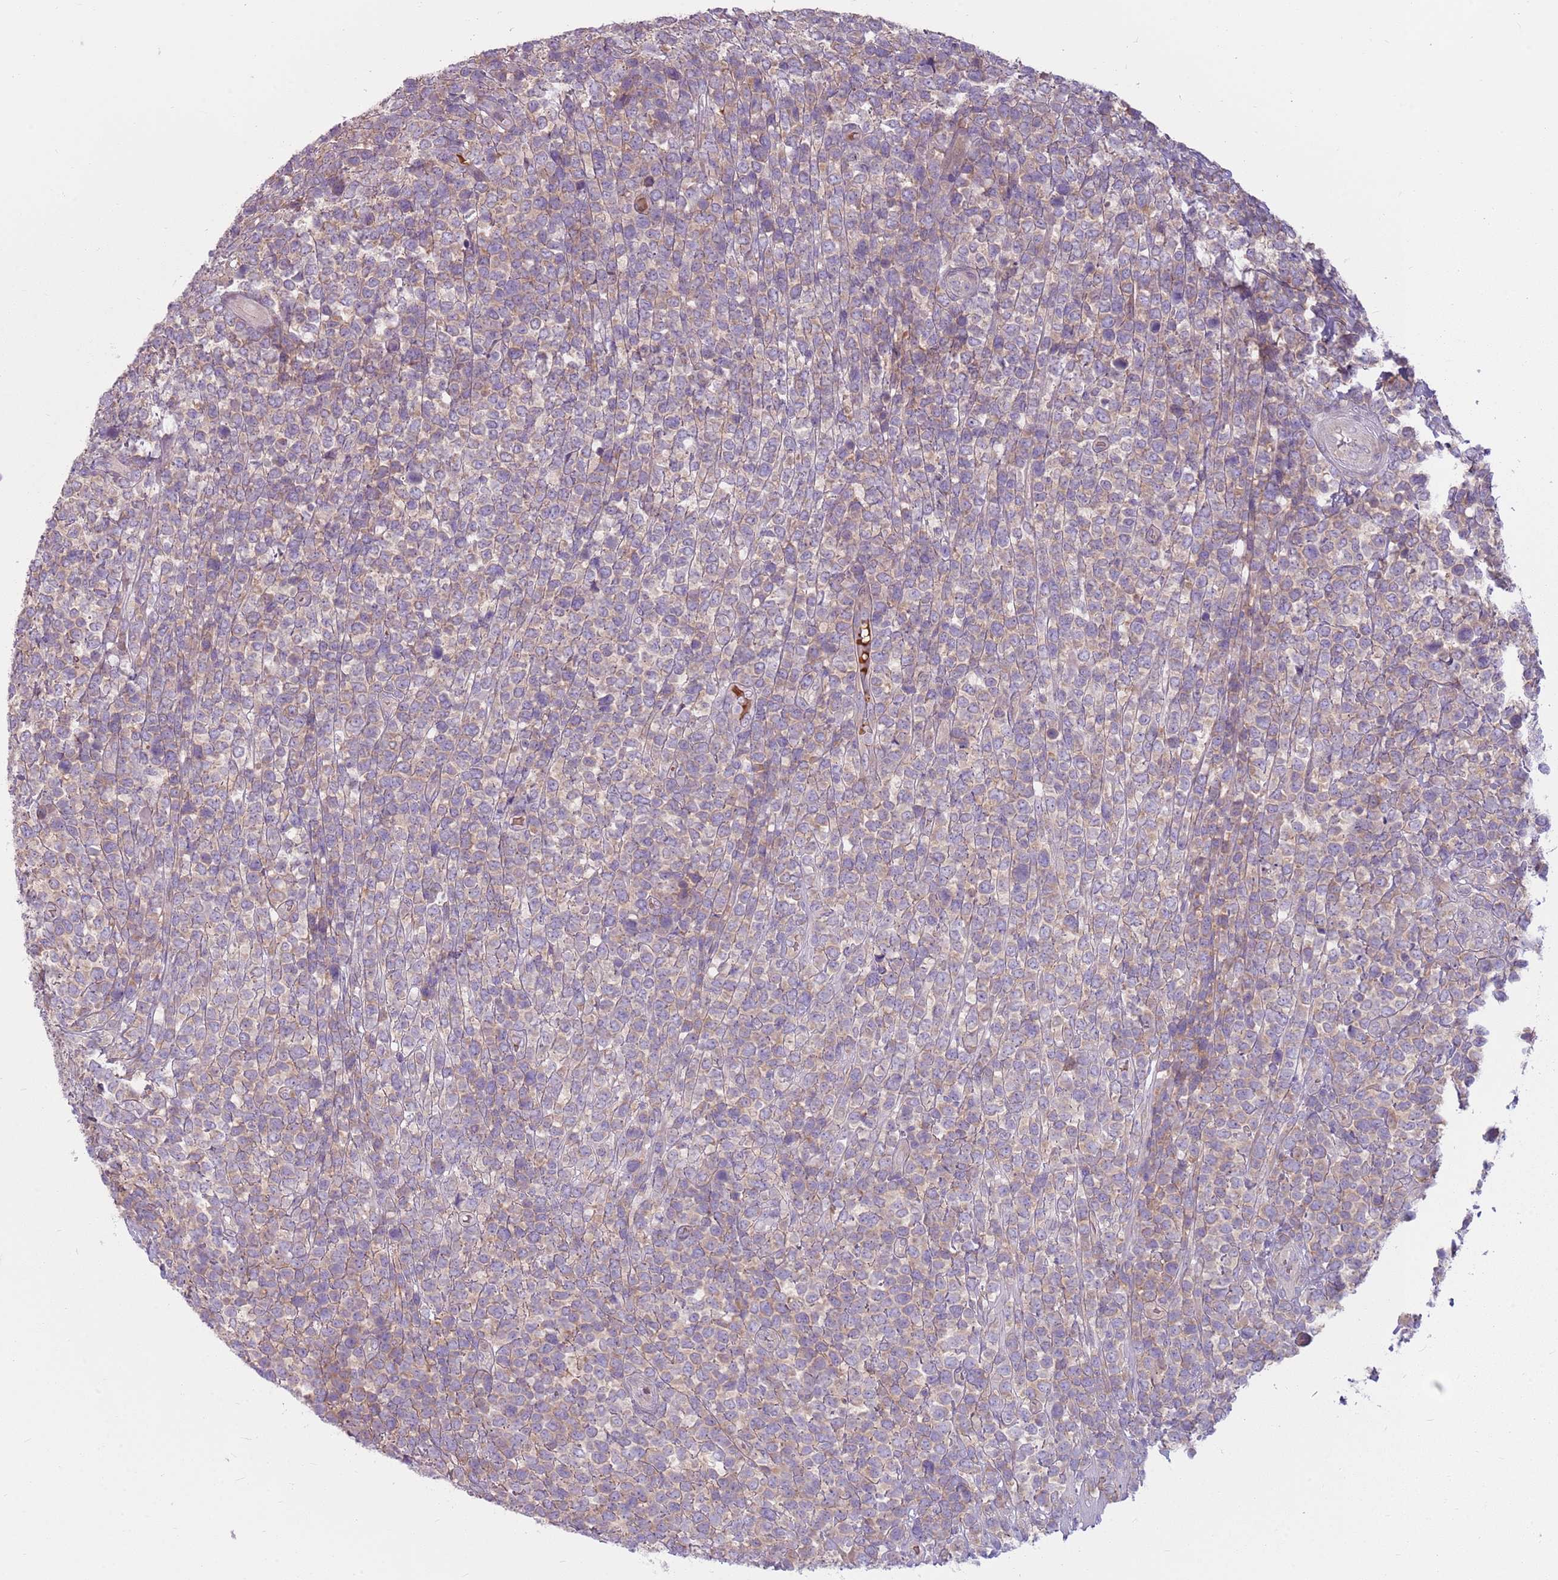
{"staining": {"intensity": "weak", "quantity": "<25%", "location": "cytoplasmic/membranous"}, "tissue": "lymphoma", "cell_type": "Tumor cells", "image_type": "cancer", "snomed": [{"axis": "morphology", "description": "Malignant lymphoma, non-Hodgkin's type, High grade"}, {"axis": "topography", "description": "Soft tissue"}], "caption": "Lymphoma was stained to show a protein in brown. There is no significant positivity in tumor cells. (Brightfield microscopy of DAB immunohistochemistry at high magnification).", "gene": "HSPA14", "patient": {"sex": "female", "age": 56}}